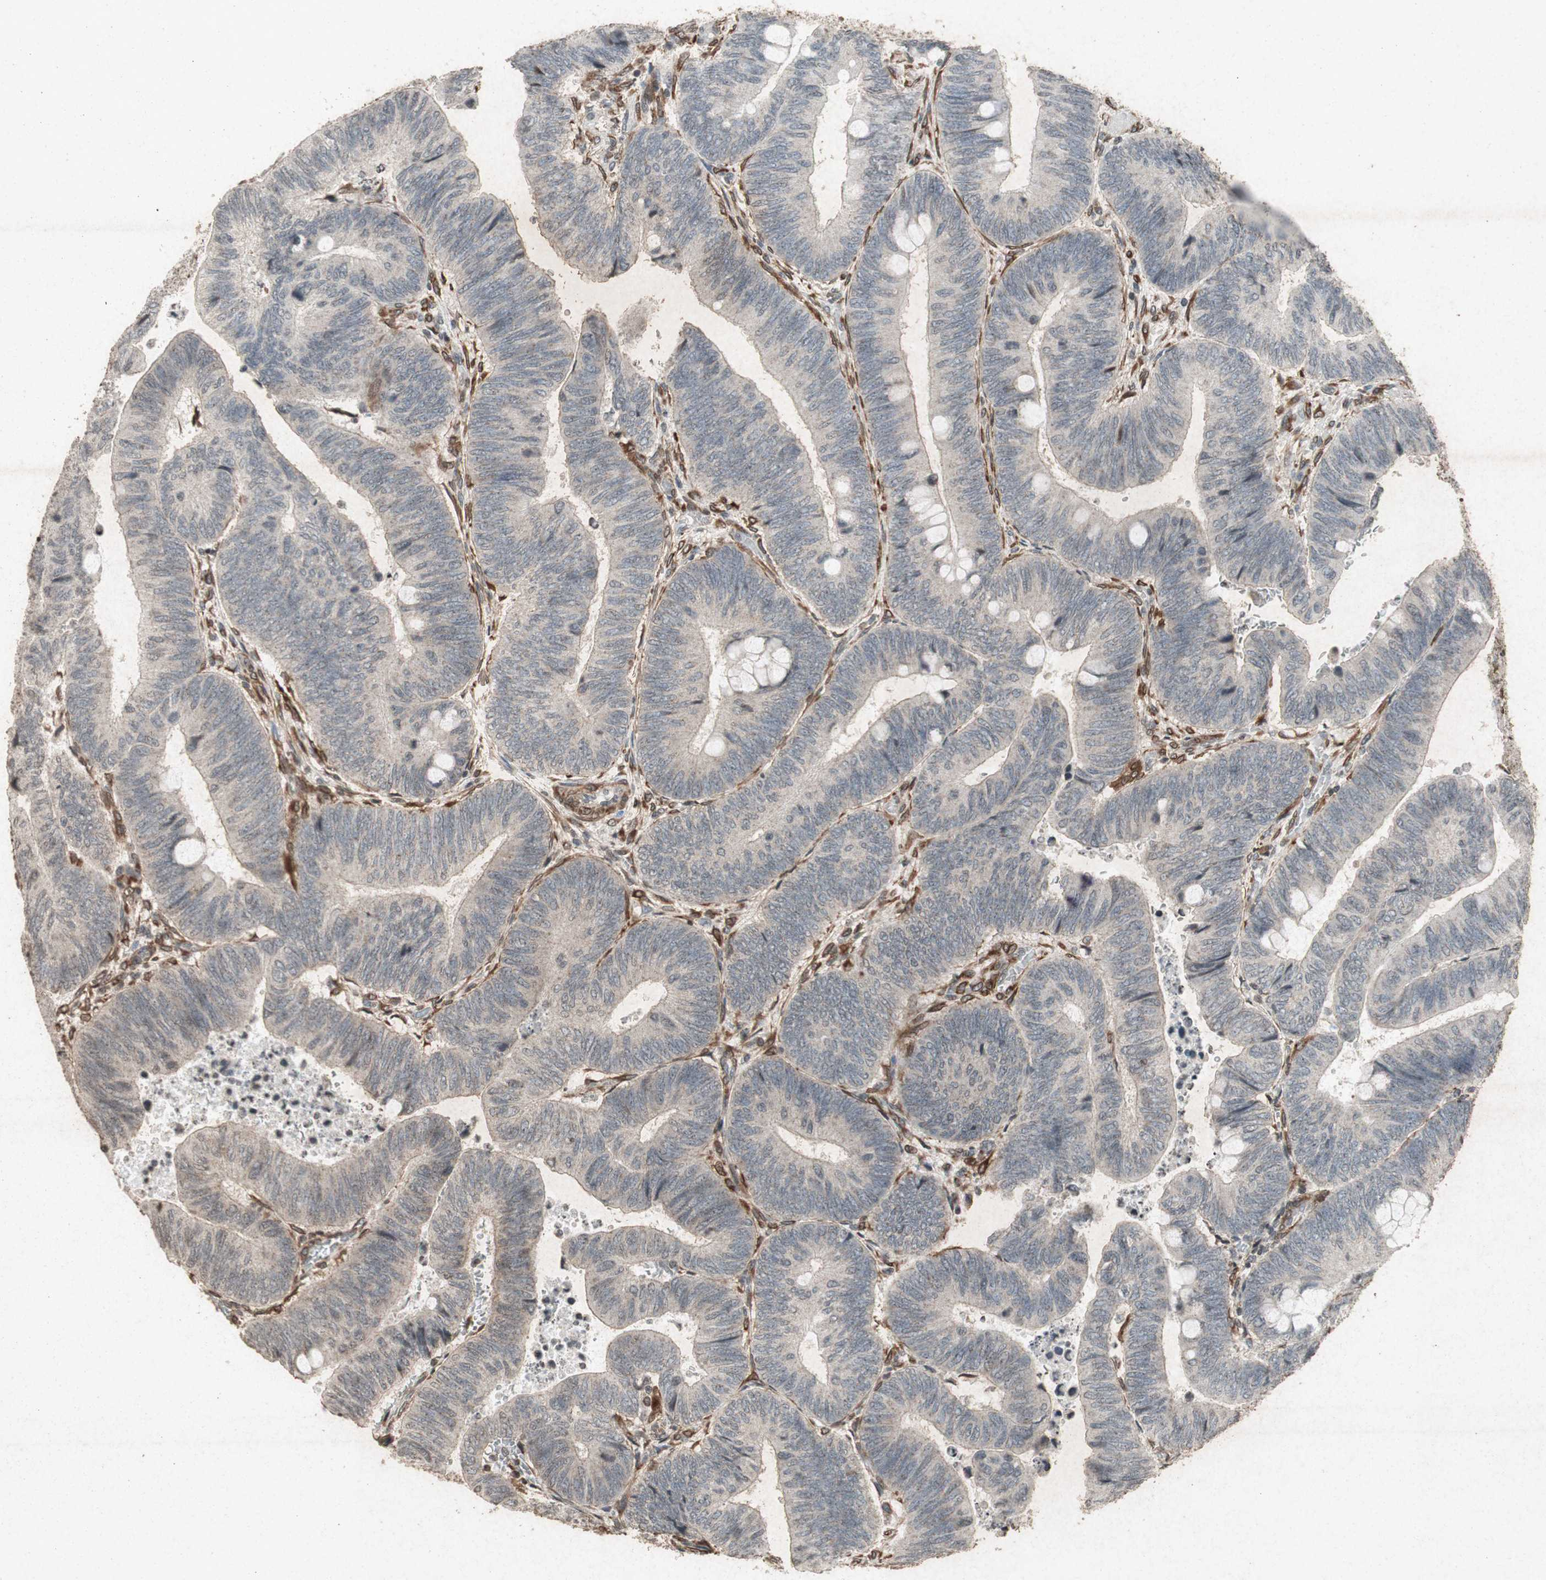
{"staining": {"intensity": "weak", "quantity": ">75%", "location": "cytoplasmic/membranous"}, "tissue": "colorectal cancer", "cell_type": "Tumor cells", "image_type": "cancer", "snomed": [{"axis": "morphology", "description": "Normal tissue, NOS"}, {"axis": "morphology", "description": "Adenocarcinoma, NOS"}, {"axis": "topography", "description": "Rectum"}, {"axis": "topography", "description": "Peripheral nerve tissue"}], "caption": "Protein positivity by immunohistochemistry demonstrates weak cytoplasmic/membranous staining in approximately >75% of tumor cells in colorectal adenocarcinoma.", "gene": "PRKG1", "patient": {"sex": "male", "age": 92}}